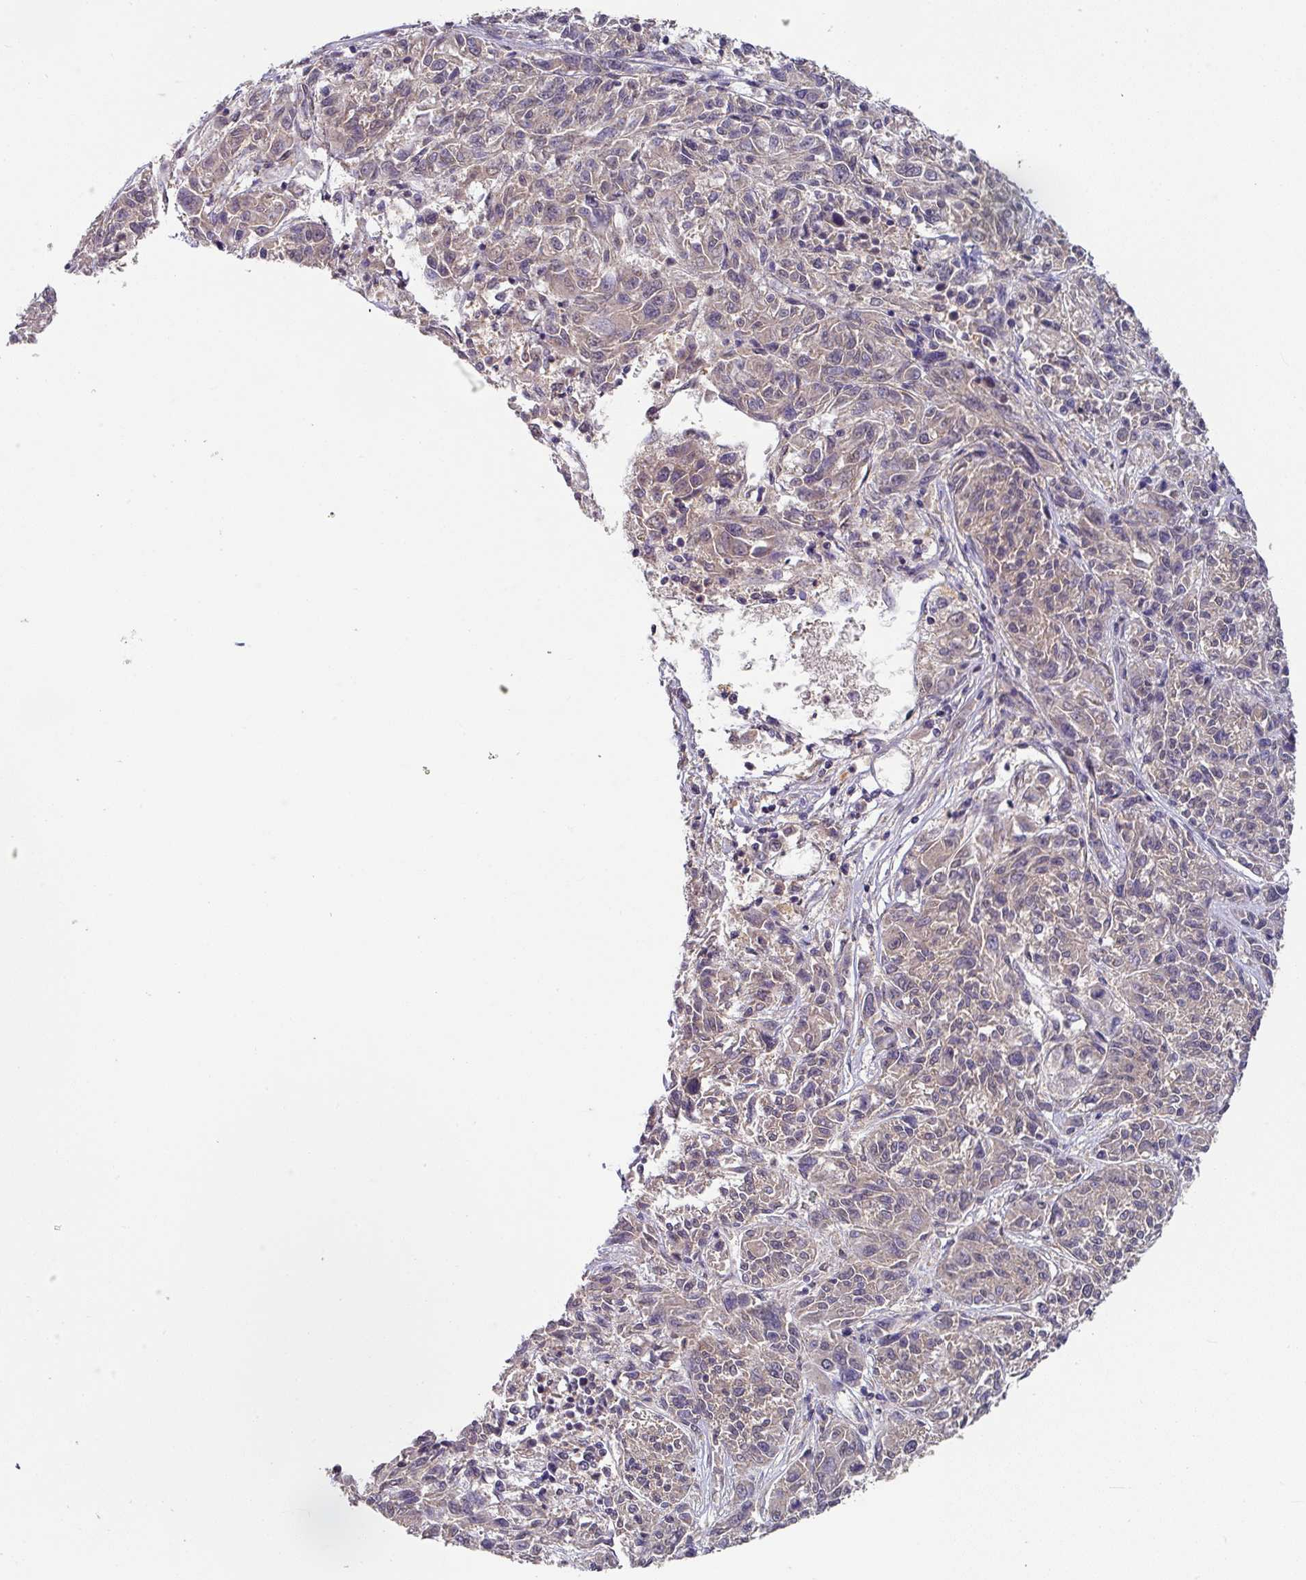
{"staining": {"intensity": "weak", "quantity": "<25%", "location": "cytoplasmic/membranous"}, "tissue": "melanoma", "cell_type": "Tumor cells", "image_type": "cancer", "snomed": [{"axis": "morphology", "description": "Malignant melanoma, NOS"}, {"axis": "topography", "description": "Skin"}], "caption": "A high-resolution micrograph shows immunohistochemistry (IHC) staining of melanoma, which demonstrates no significant staining in tumor cells.", "gene": "EXTL3", "patient": {"sex": "male", "age": 53}}